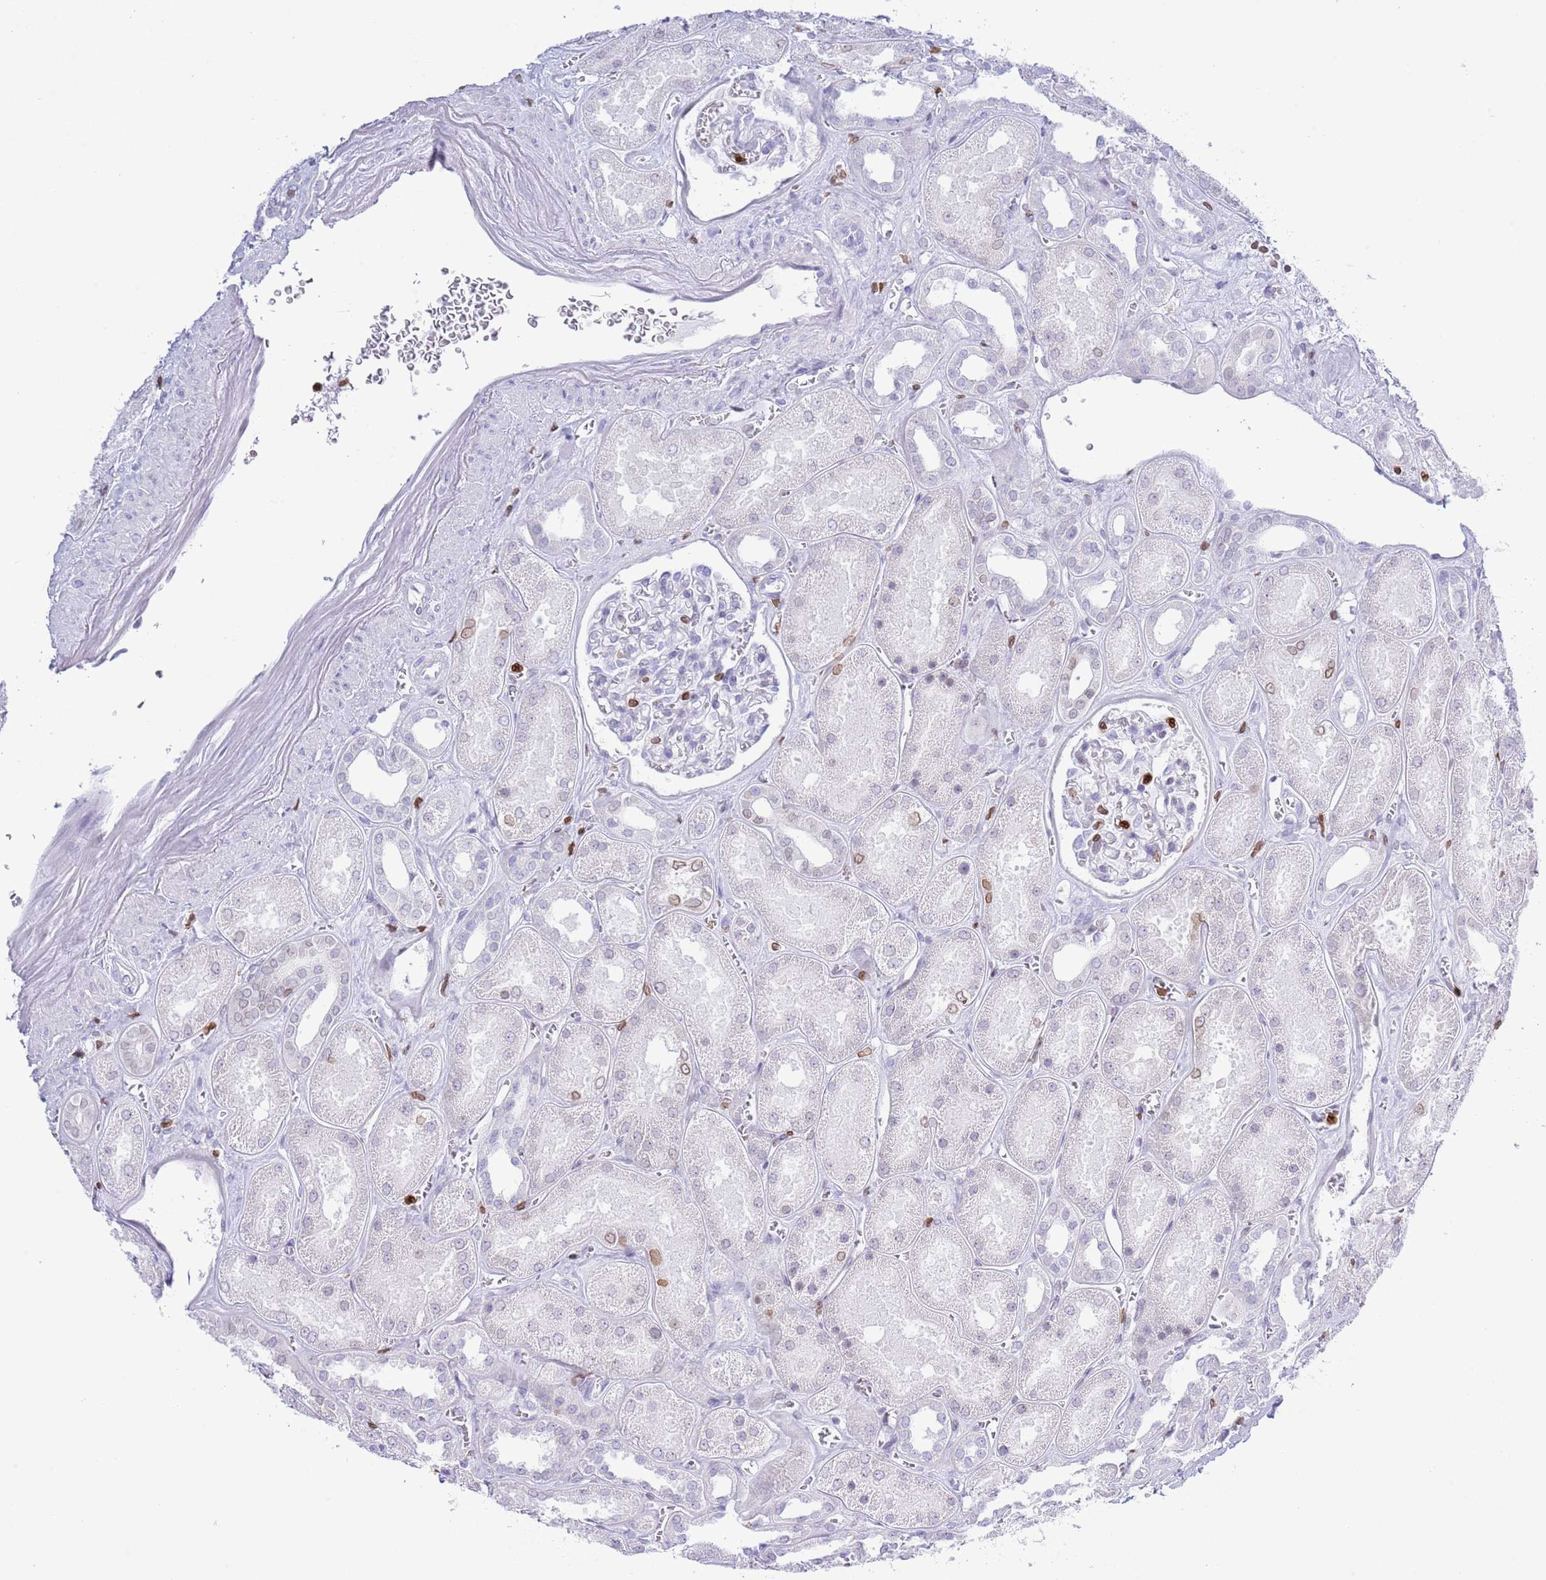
{"staining": {"intensity": "negative", "quantity": "none", "location": "none"}, "tissue": "kidney", "cell_type": "Cells in glomeruli", "image_type": "normal", "snomed": [{"axis": "morphology", "description": "Normal tissue, NOS"}, {"axis": "morphology", "description": "Adenocarcinoma, NOS"}, {"axis": "topography", "description": "Kidney"}], "caption": "This histopathology image is of unremarkable kidney stained with IHC to label a protein in brown with the nuclei are counter-stained blue. There is no expression in cells in glomeruli. Nuclei are stained in blue.", "gene": "LBR", "patient": {"sex": "female", "age": 68}}